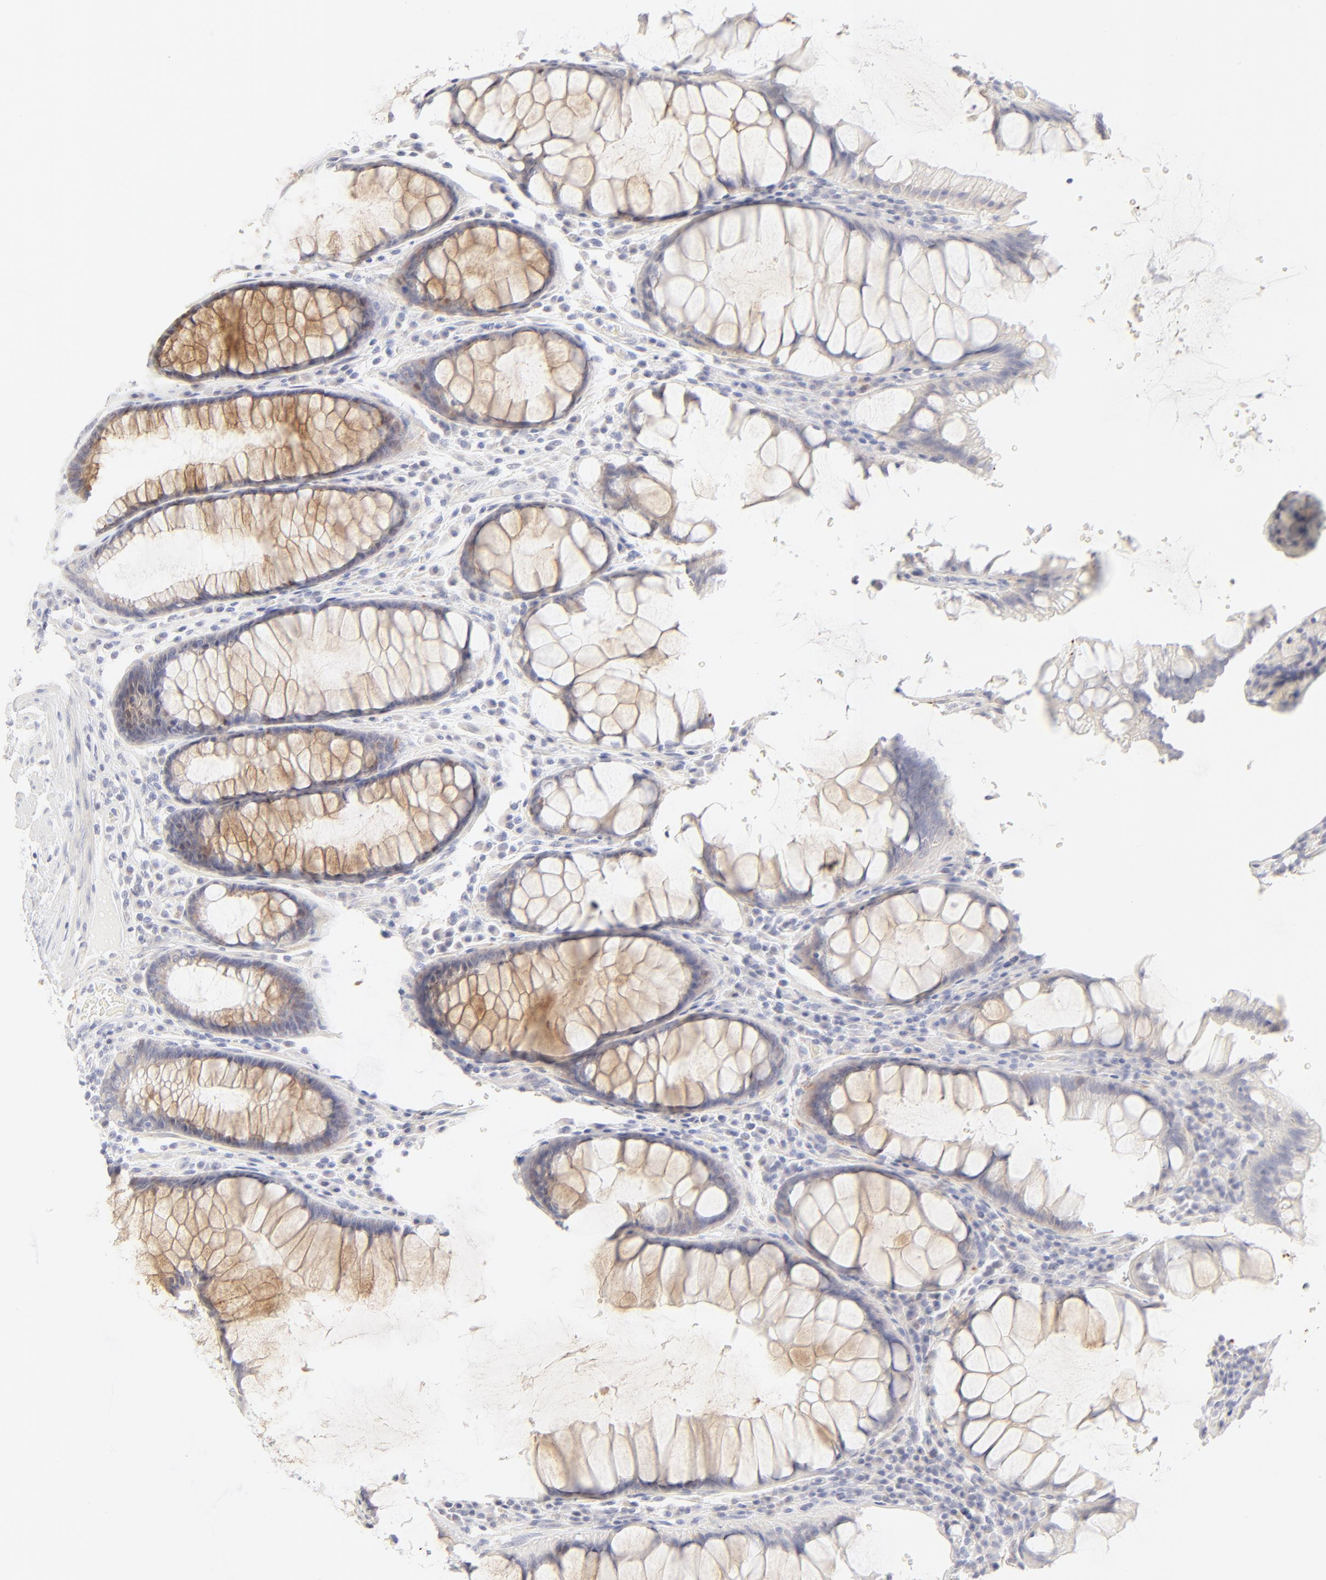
{"staining": {"intensity": "moderate", "quantity": "25%-75%", "location": "cytoplasmic/membranous"}, "tissue": "colorectal cancer", "cell_type": "Tumor cells", "image_type": "cancer", "snomed": [{"axis": "morphology", "description": "Normal tissue, NOS"}, {"axis": "morphology", "description": "Adenocarcinoma, NOS"}, {"axis": "topography", "description": "Colon"}], "caption": "An image showing moderate cytoplasmic/membranous positivity in about 25%-75% of tumor cells in colorectal cancer, as visualized by brown immunohistochemical staining.", "gene": "NPNT", "patient": {"sex": "female", "age": 78}}